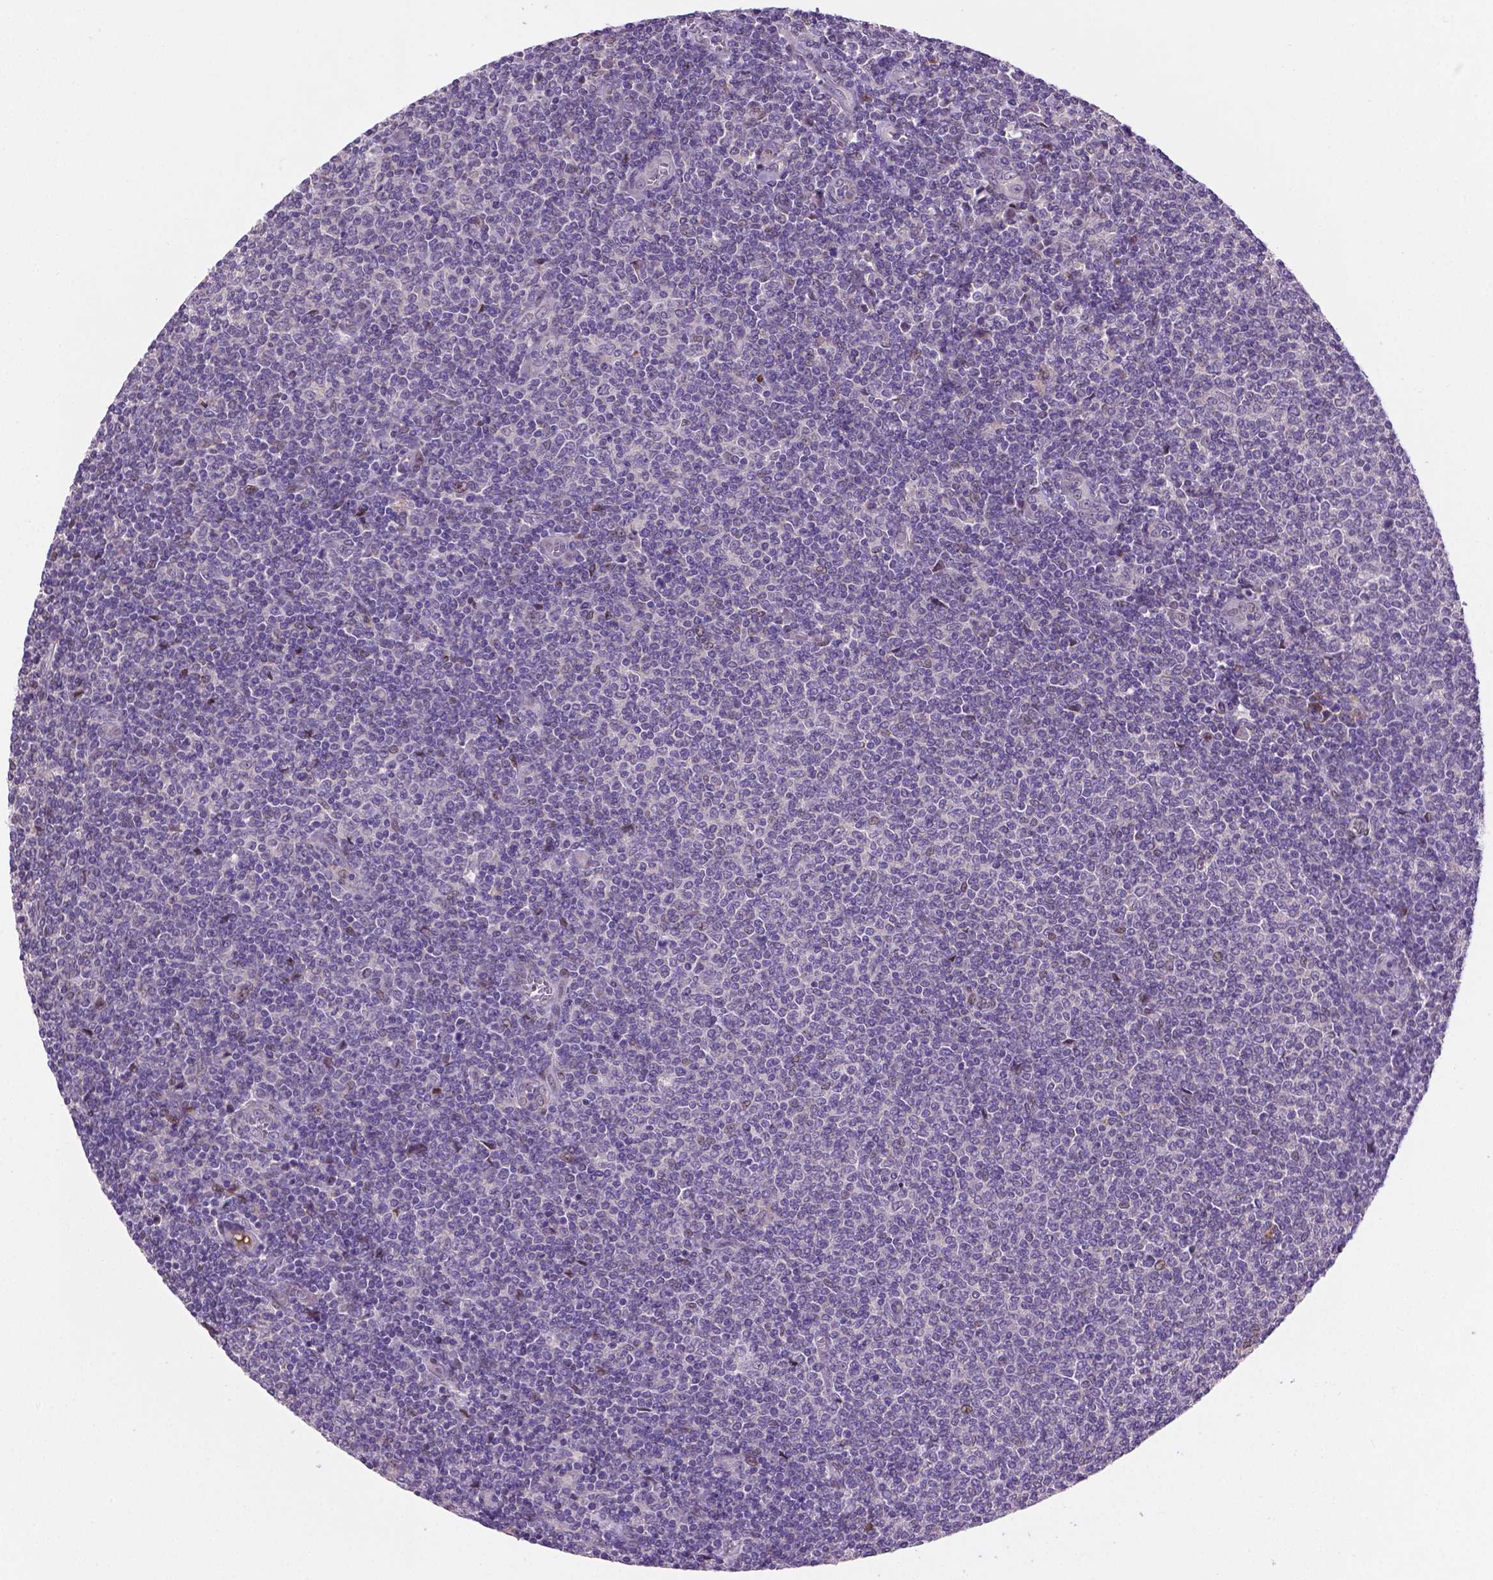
{"staining": {"intensity": "negative", "quantity": "none", "location": "none"}, "tissue": "lymphoma", "cell_type": "Tumor cells", "image_type": "cancer", "snomed": [{"axis": "morphology", "description": "Malignant lymphoma, non-Hodgkin's type, Low grade"}, {"axis": "topography", "description": "Lymph node"}], "caption": "Protein analysis of lymphoma demonstrates no significant positivity in tumor cells. Nuclei are stained in blue.", "gene": "IRF6", "patient": {"sex": "male", "age": 52}}